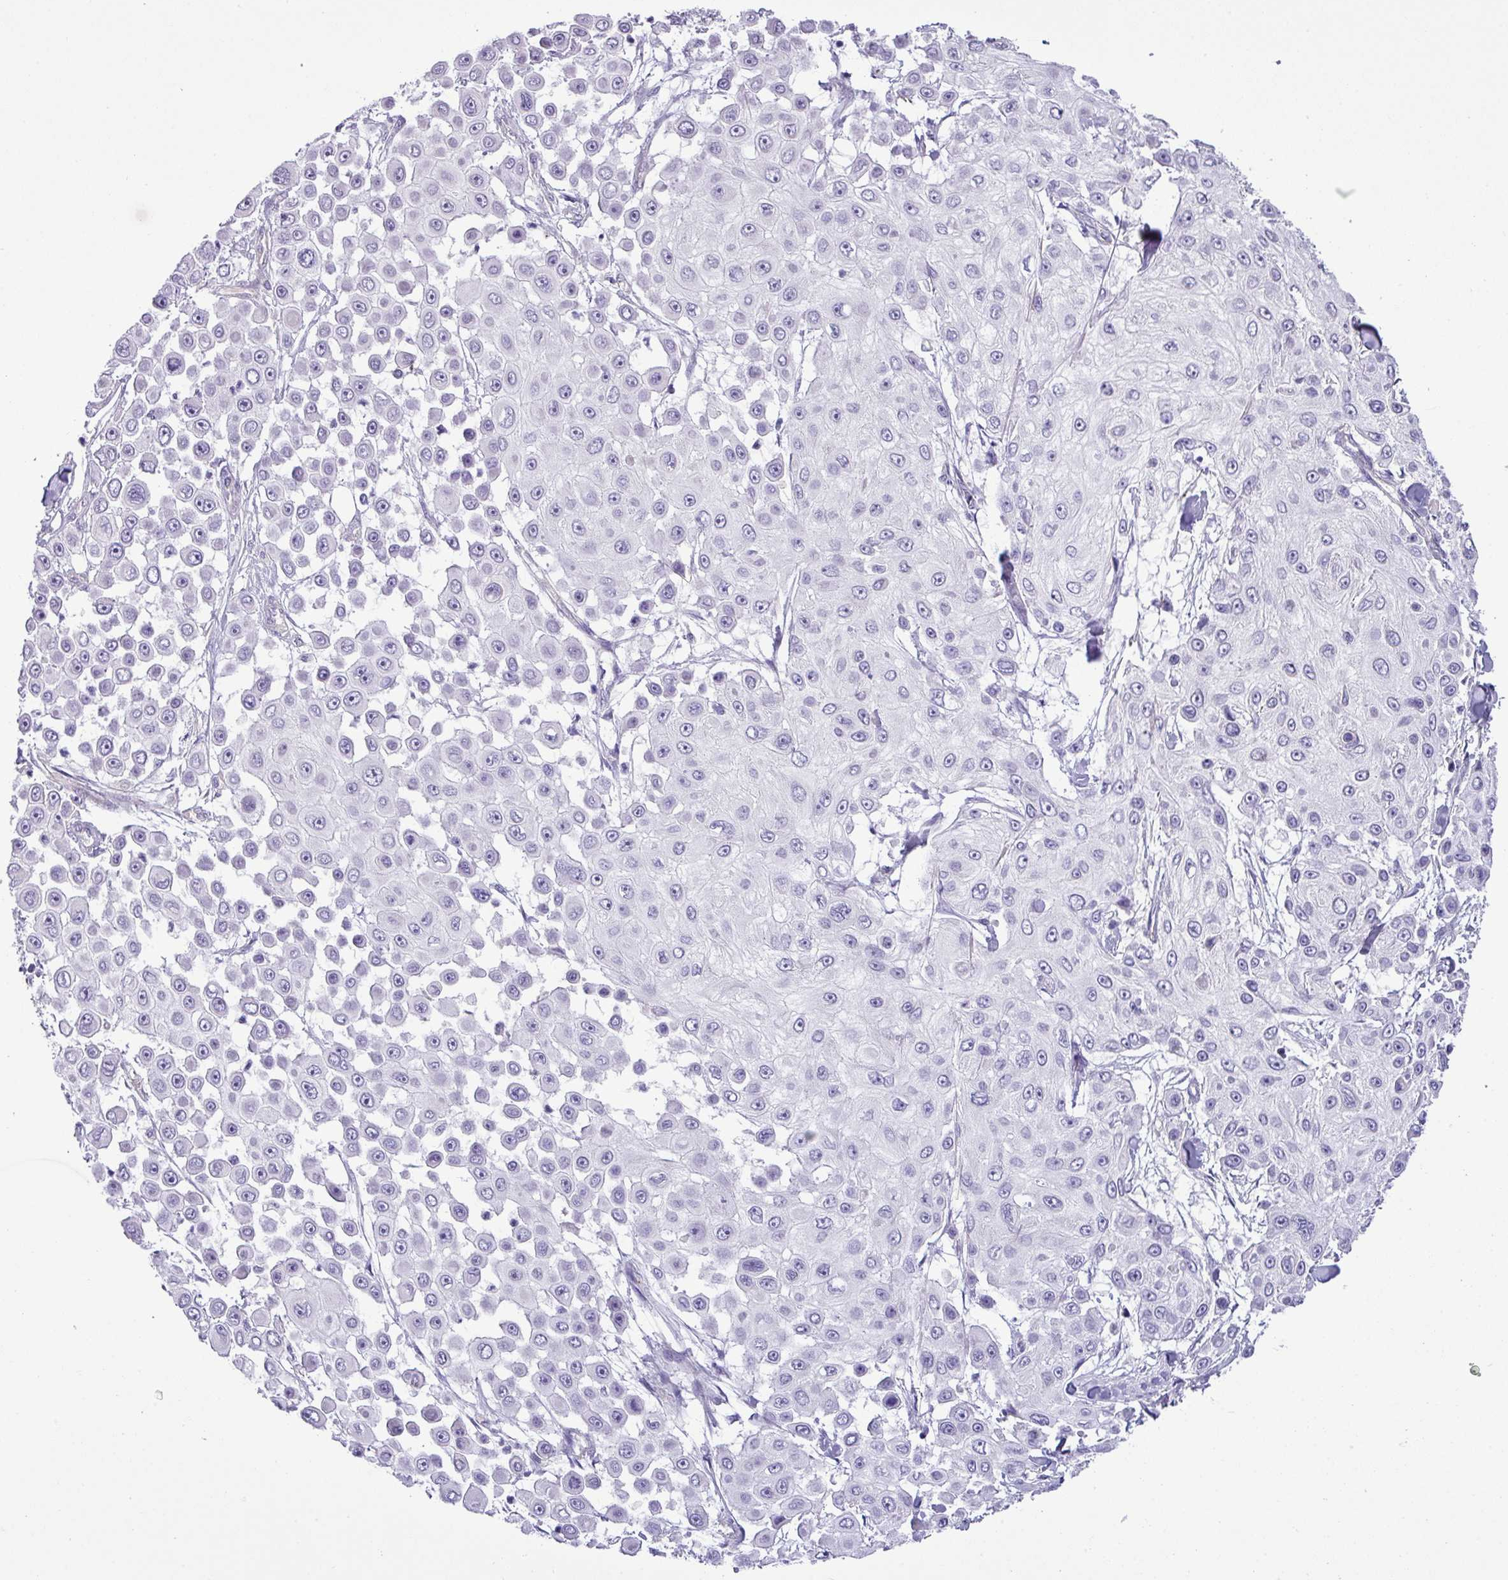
{"staining": {"intensity": "negative", "quantity": "none", "location": "none"}, "tissue": "skin cancer", "cell_type": "Tumor cells", "image_type": "cancer", "snomed": [{"axis": "morphology", "description": "Squamous cell carcinoma, NOS"}, {"axis": "topography", "description": "Skin"}], "caption": "Image shows no significant protein expression in tumor cells of skin squamous cell carcinoma. (DAB (3,3'-diaminobenzidine) IHC, high magnification).", "gene": "KIRREL3", "patient": {"sex": "male", "age": 67}}